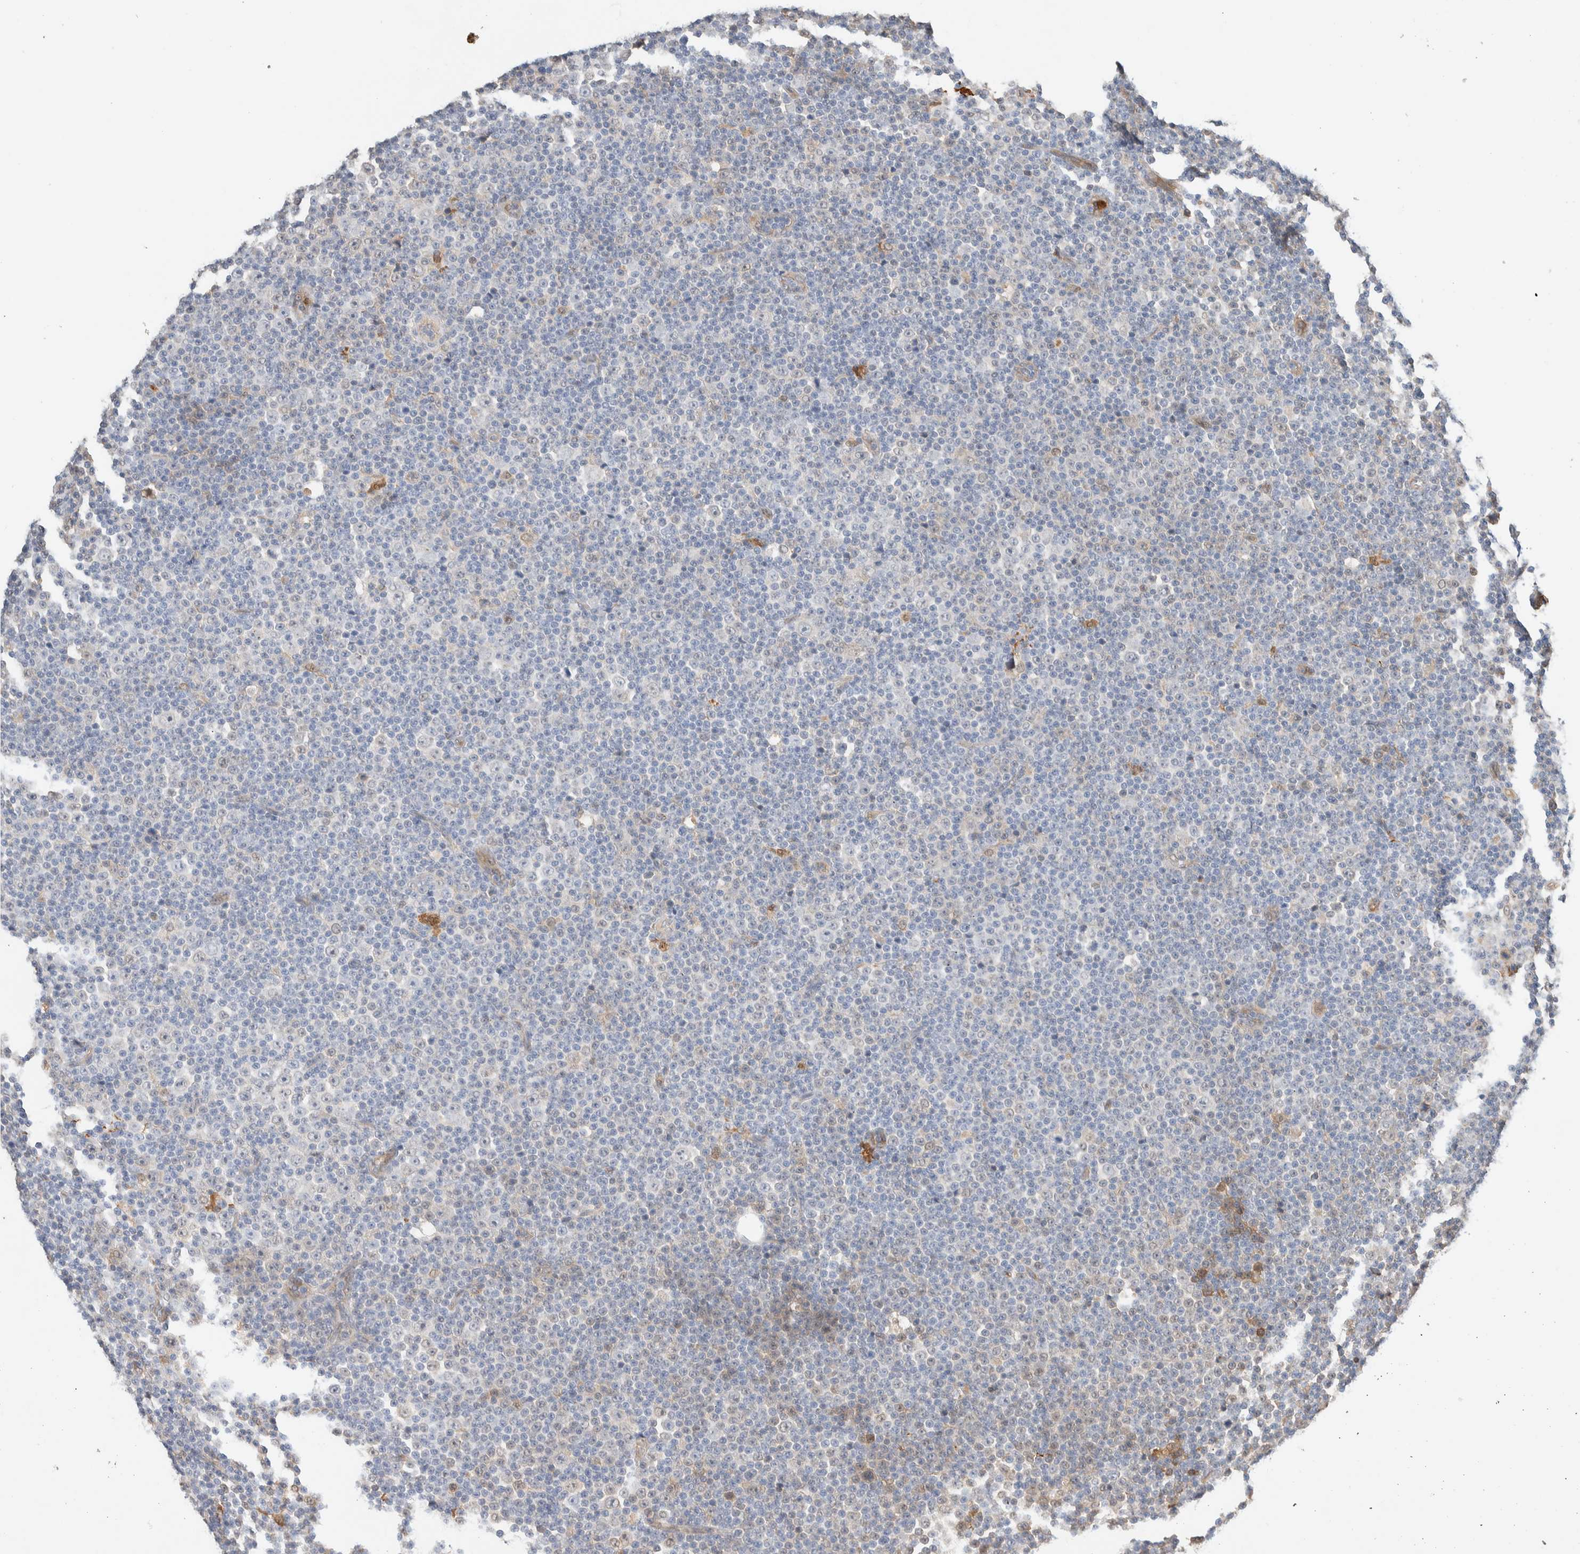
{"staining": {"intensity": "negative", "quantity": "none", "location": "none"}, "tissue": "lymphoma", "cell_type": "Tumor cells", "image_type": "cancer", "snomed": [{"axis": "morphology", "description": "Malignant lymphoma, non-Hodgkin's type, Low grade"}, {"axis": "topography", "description": "Lymph node"}], "caption": "There is no significant staining in tumor cells of lymphoma.", "gene": "SETD4", "patient": {"sex": "female", "age": 67}}